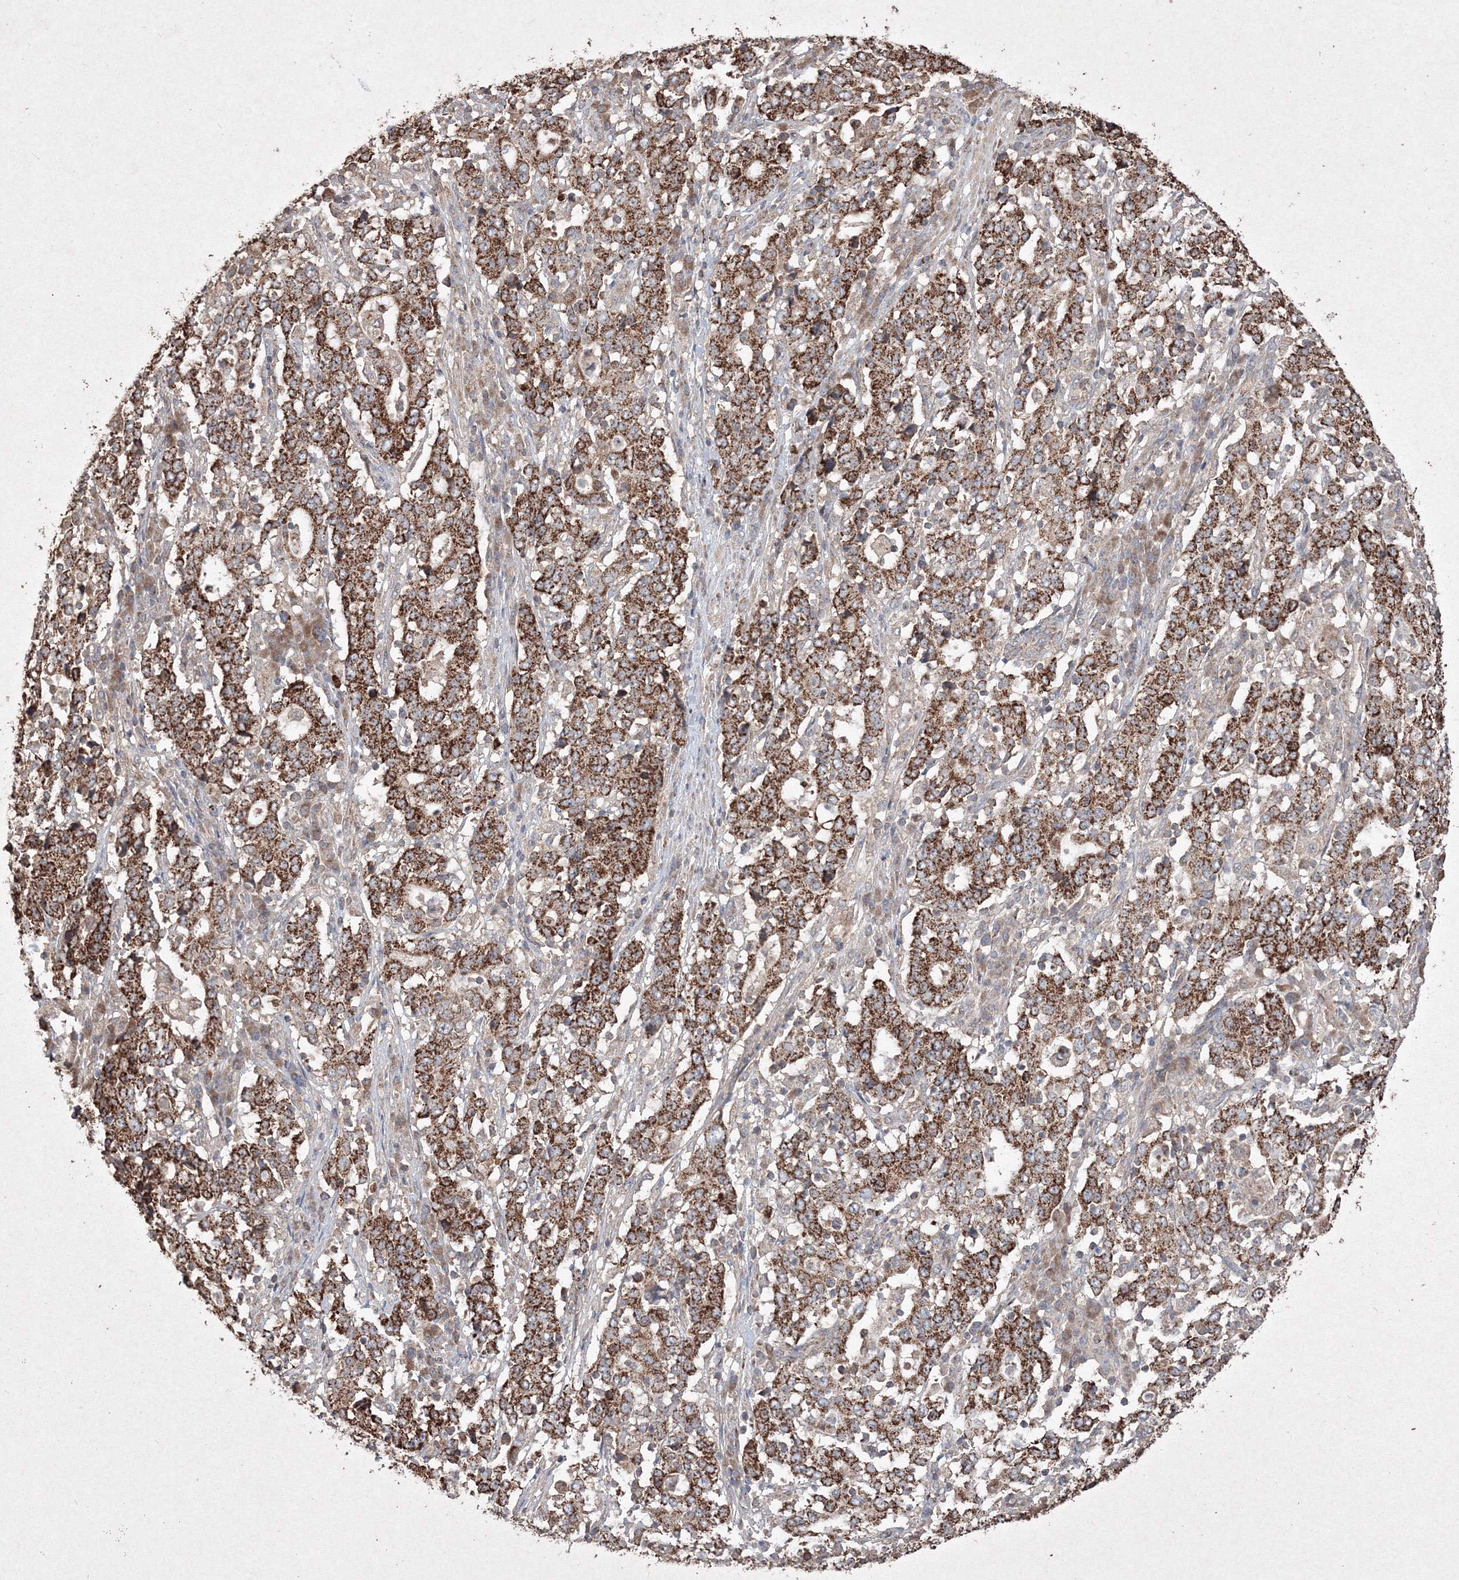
{"staining": {"intensity": "strong", "quantity": ">75%", "location": "cytoplasmic/membranous"}, "tissue": "stomach cancer", "cell_type": "Tumor cells", "image_type": "cancer", "snomed": [{"axis": "morphology", "description": "Adenocarcinoma, NOS"}, {"axis": "topography", "description": "Stomach"}], "caption": "This is a micrograph of immunohistochemistry (IHC) staining of adenocarcinoma (stomach), which shows strong expression in the cytoplasmic/membranous of tumor cells.", "gene": "GRSF1", "patient": {"sex": "male", "age": 59}}